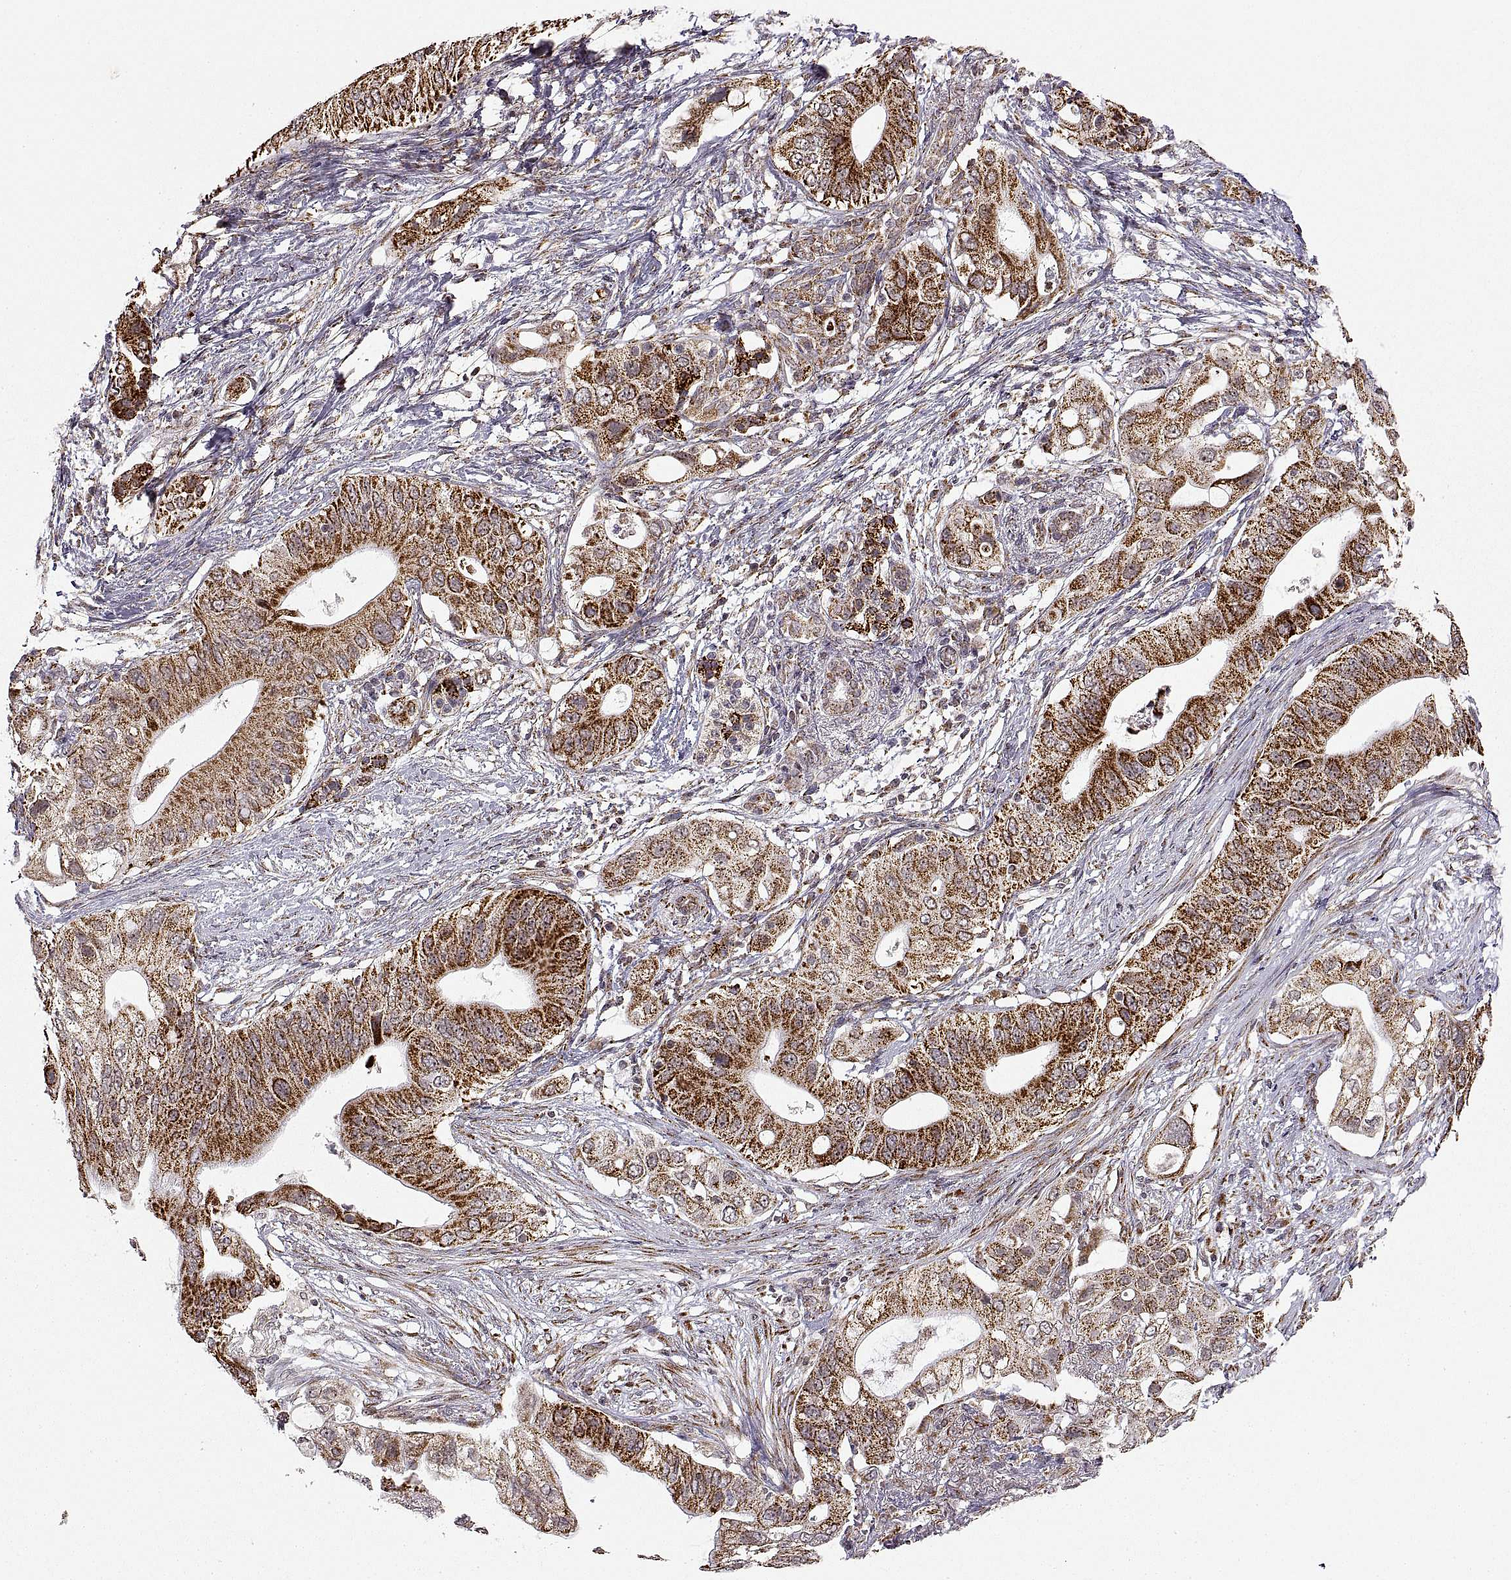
{"staining": {"intensity": "strong", "quantity": ">75%", "location": "cytoplasmic/membranous"}, "tissue": "pancreatic cancer", "cell_type": "Tumor cells", "image_type": "cancer", "snomed": [{"axis": "morphology", "description": "Adenocarcinoma, NOS"}, {"axis": "topography", "description": "Pancreas"}], "caption": "Tumor cells reveal high levels of strong cytoplasmic/membranous expression in approximately >75% of cells in human adenocarcinoma (pancreatic). The staining was performed using DAB to visualize the protein expression in brown, while the nuclei were stained in blue with hematoxylin (Magnification: 20x).", "gene": "MANBAL", "patient": {"sex": "female", "age": 72}}